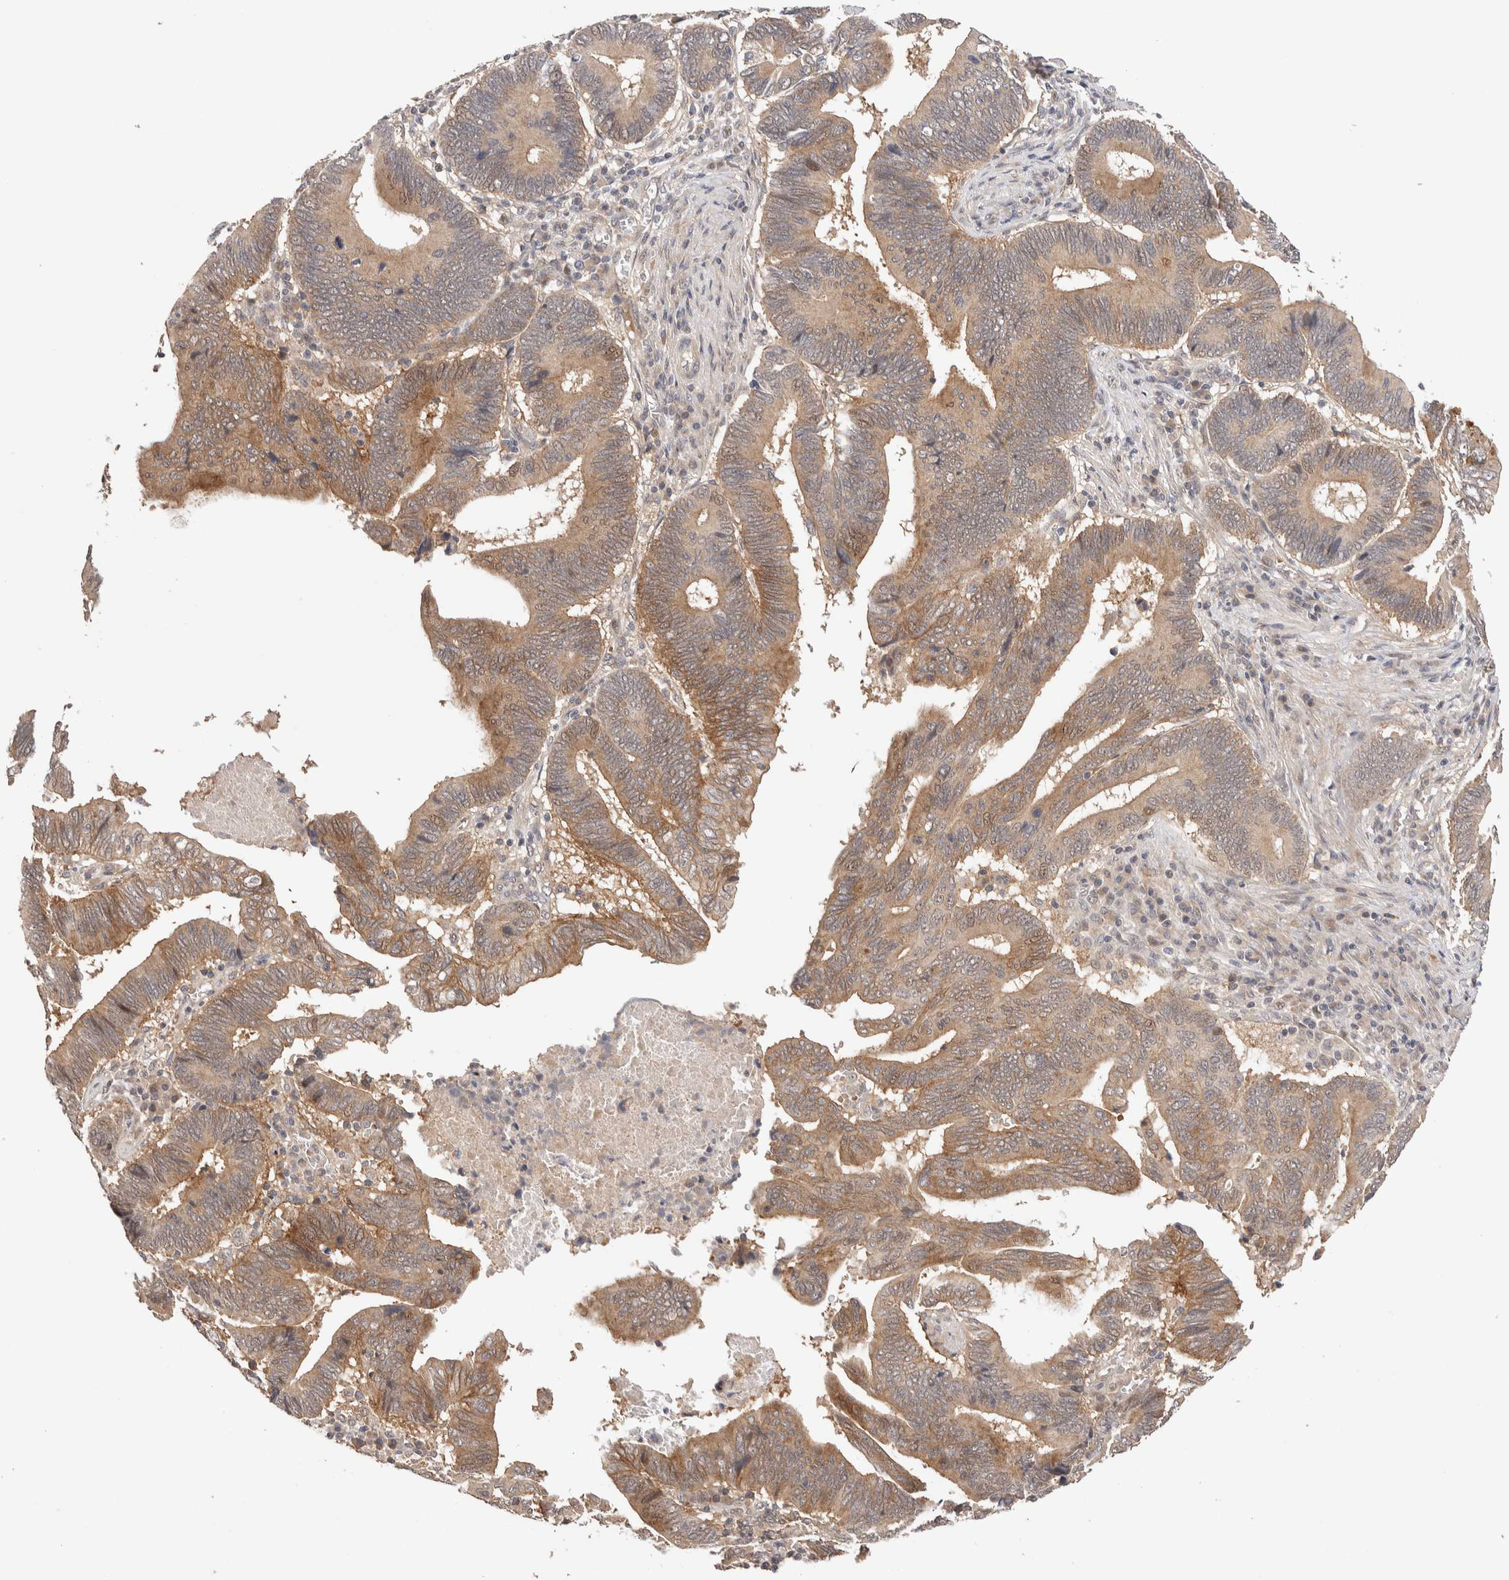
{"staining": {"intensity": "moderate", "quantity": ">75%", "location": "cytoplasmic/membranous"}, "tissue": "pancreatic cancer", "cell_type": "Tumor cells", "image_type": "cancer", "snomed": [{"axis": "morphology", "description": "Adenocarcinoma, NOS"}, {"axis": "topography", "description": "Pancreas"}], "caption": "Pancreatic adenocarcinoma stained with DAB immunohistochemistry shows medium levels of moderate cytoplasmic/membranous expression in approximately >75% of tumor cells. The protein is shown in brown color, while the nuclei are stained blue.", "gene": "CASK", "patient": {"sex": "female", "age": 70}}